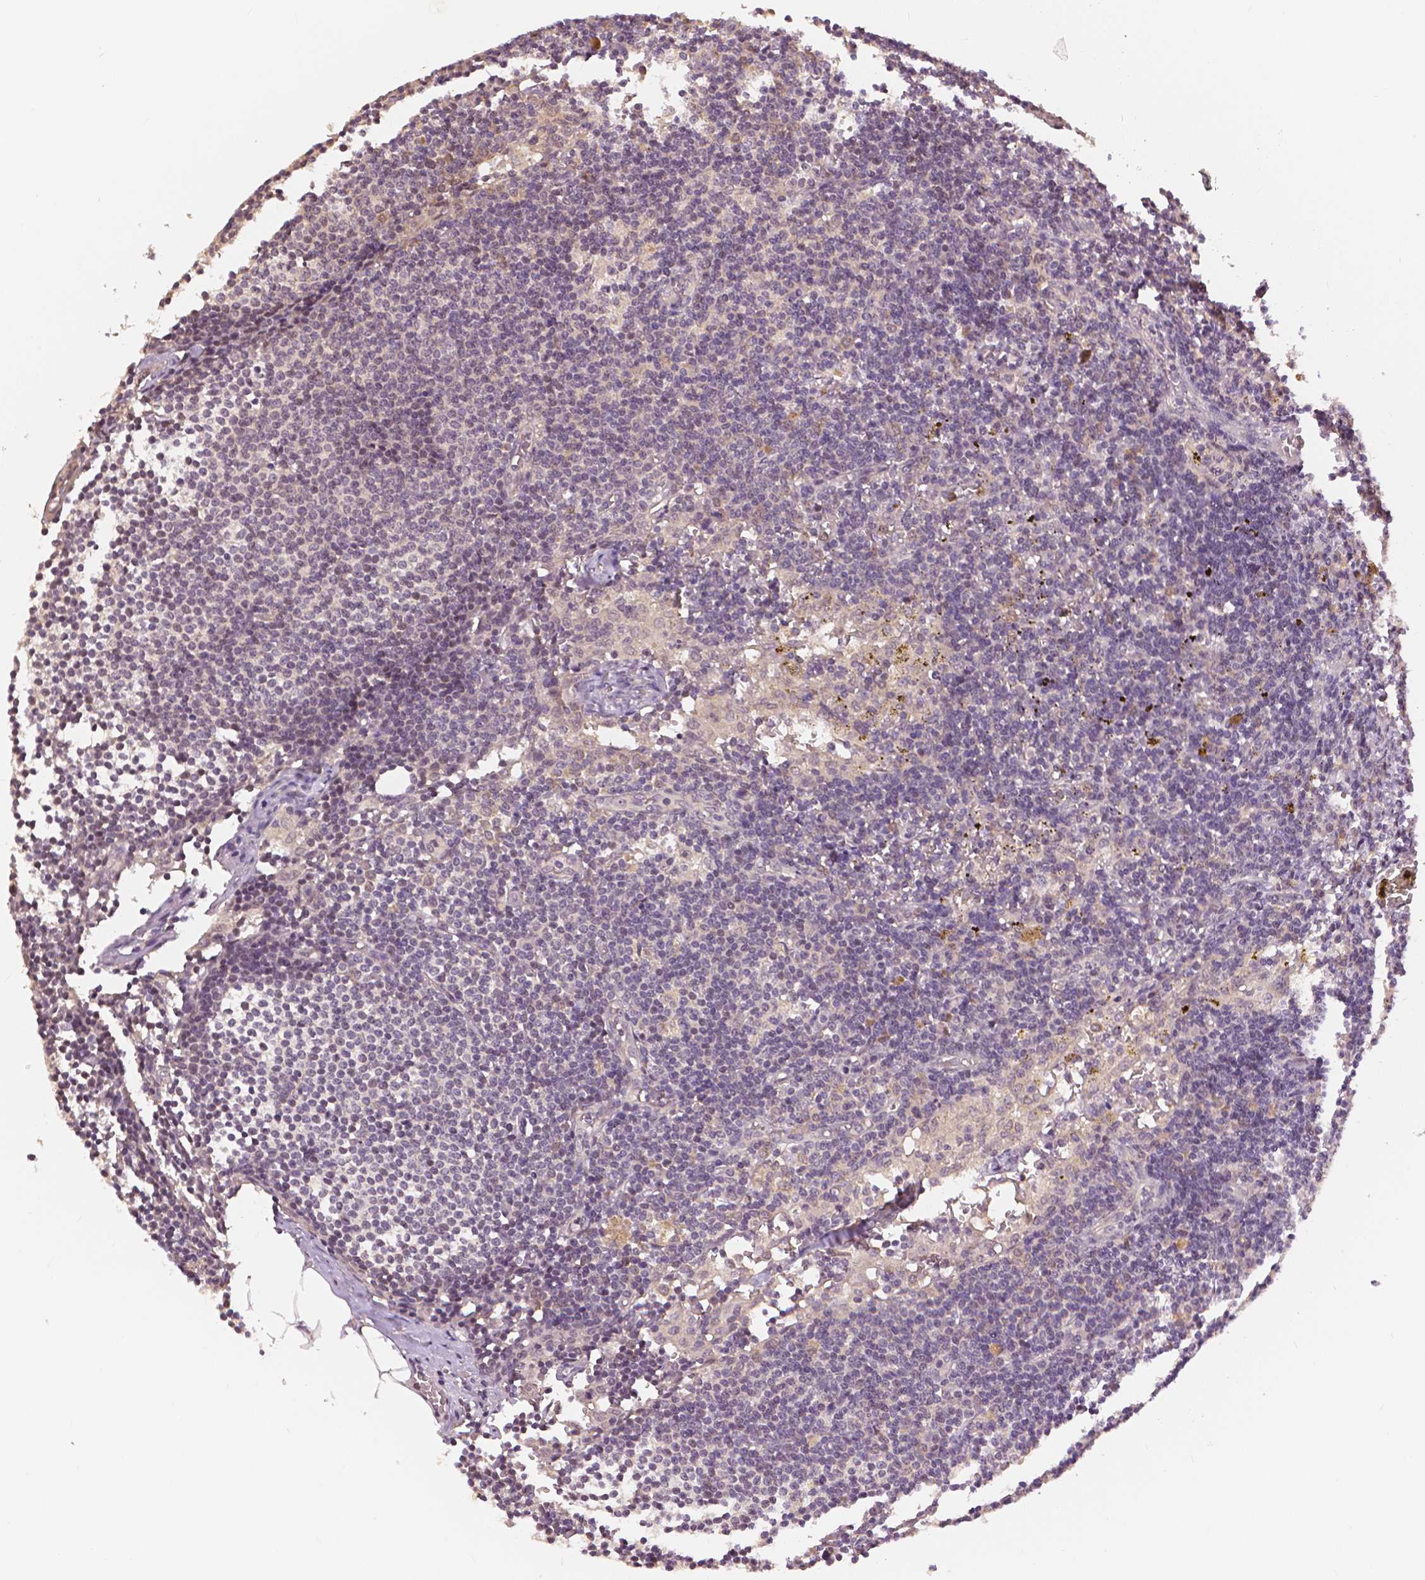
{"staining": {"intensity": "negative", "quantity": "none", "location": "none"}, "tissue": "lymph node", "cell_type": "Germinal center cells", "image_type": "normal", "snomed": [{"axis": "morphology", "description": "Normal tissue, NOS"}, {"axis": "topography", "description": "Lymph node"}], "caption": "Immunohistochemistry (IHC) micrograph of benign lymph node: human lymph node stained with DAB exhibits no significant protein expression in germinal center cells. (DAB IHC with hematoxylin counter stain).", "gene": "MAP1LC3B", "patient": {"sex": "female", "age": 69}}